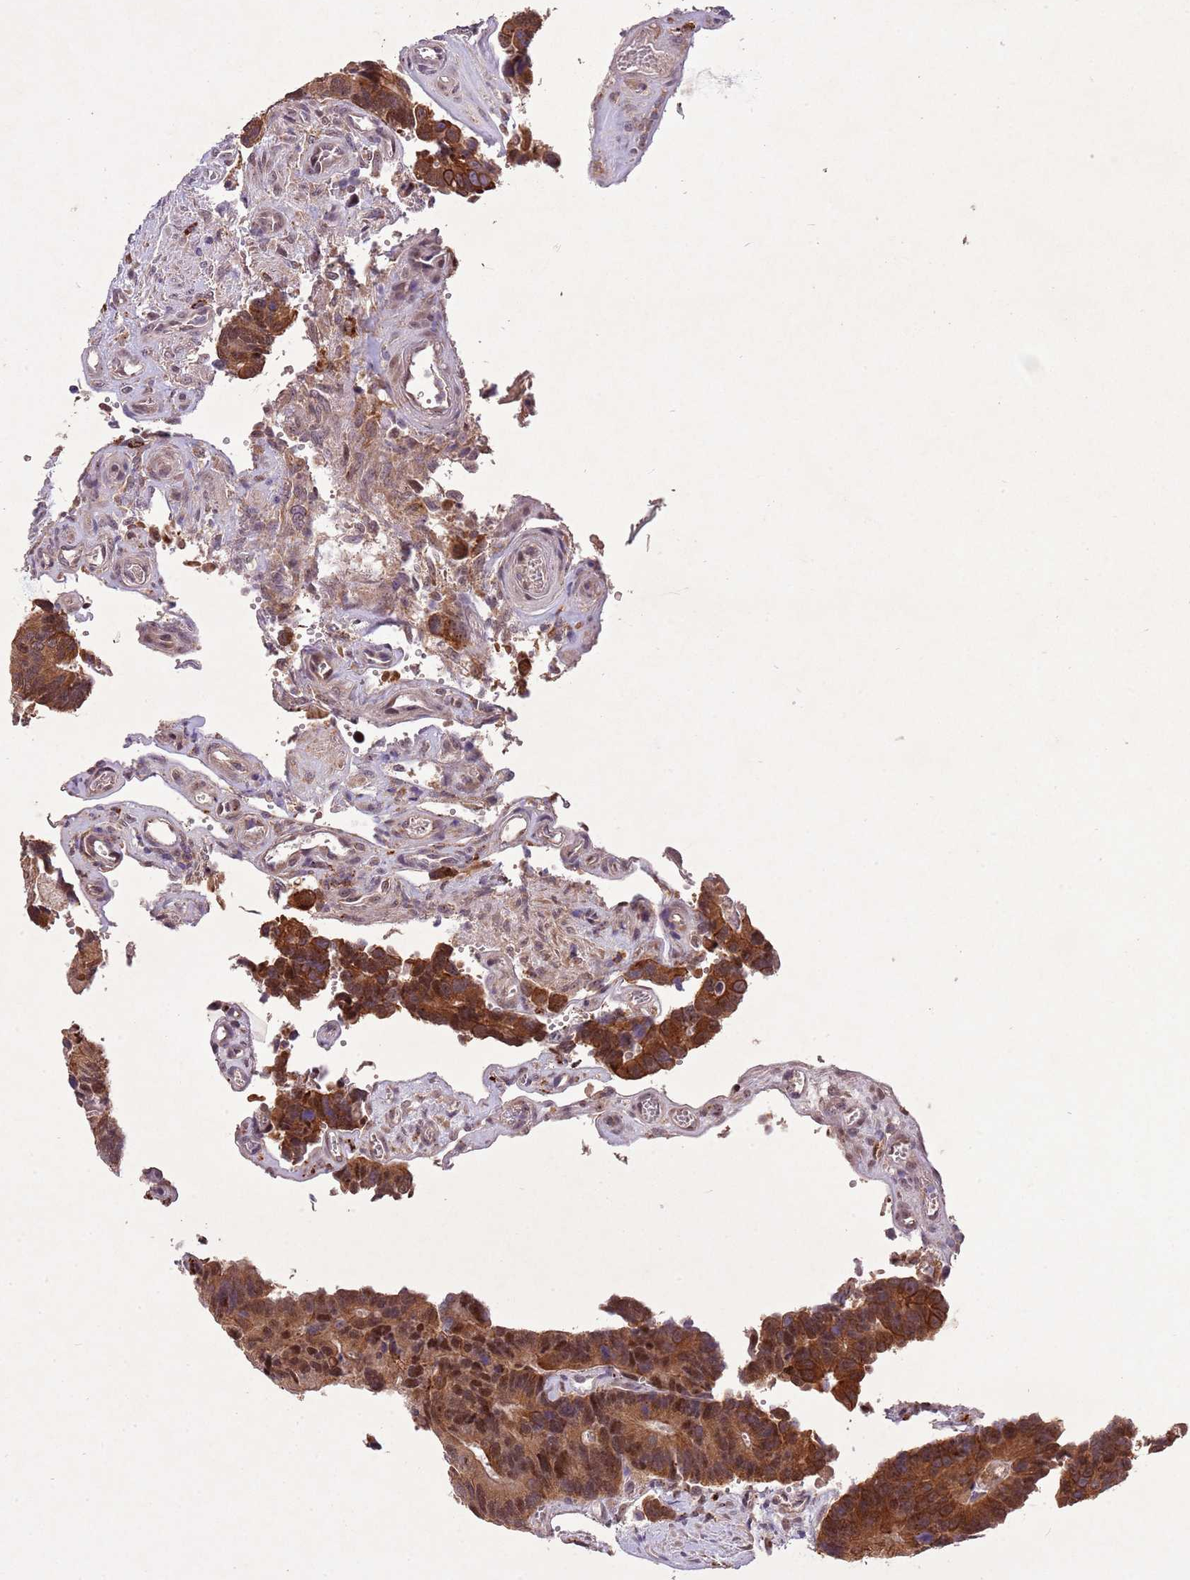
{"staining": {"intensity": "strong", "quantity": ">75%", "location": "cytoplasmic/membranous,nuclear"}, "tissue": "colorectal cancer", "cell_type": "Tumor cells", "image_type": "cancer", "snomed": [{"axis": "morphology", "description": "Adenocarcinoma, NOS"}, {"axis": "topography", "description": "Colon"}], "caption": "Protein expression analysis of human colorectal adenocarcinoma reveals strong cytoplasmic/membranous and nuclear expression in about >75% of tumor cells. The protein of interest is stained brown, and the nuclei are stained in blue (DAB (3,3'-diaminobenzidine) IHC with brightfield microscopy, high magnification).", "gene": "TRIM27", "patient": {"sex": "male", "age": 84}}